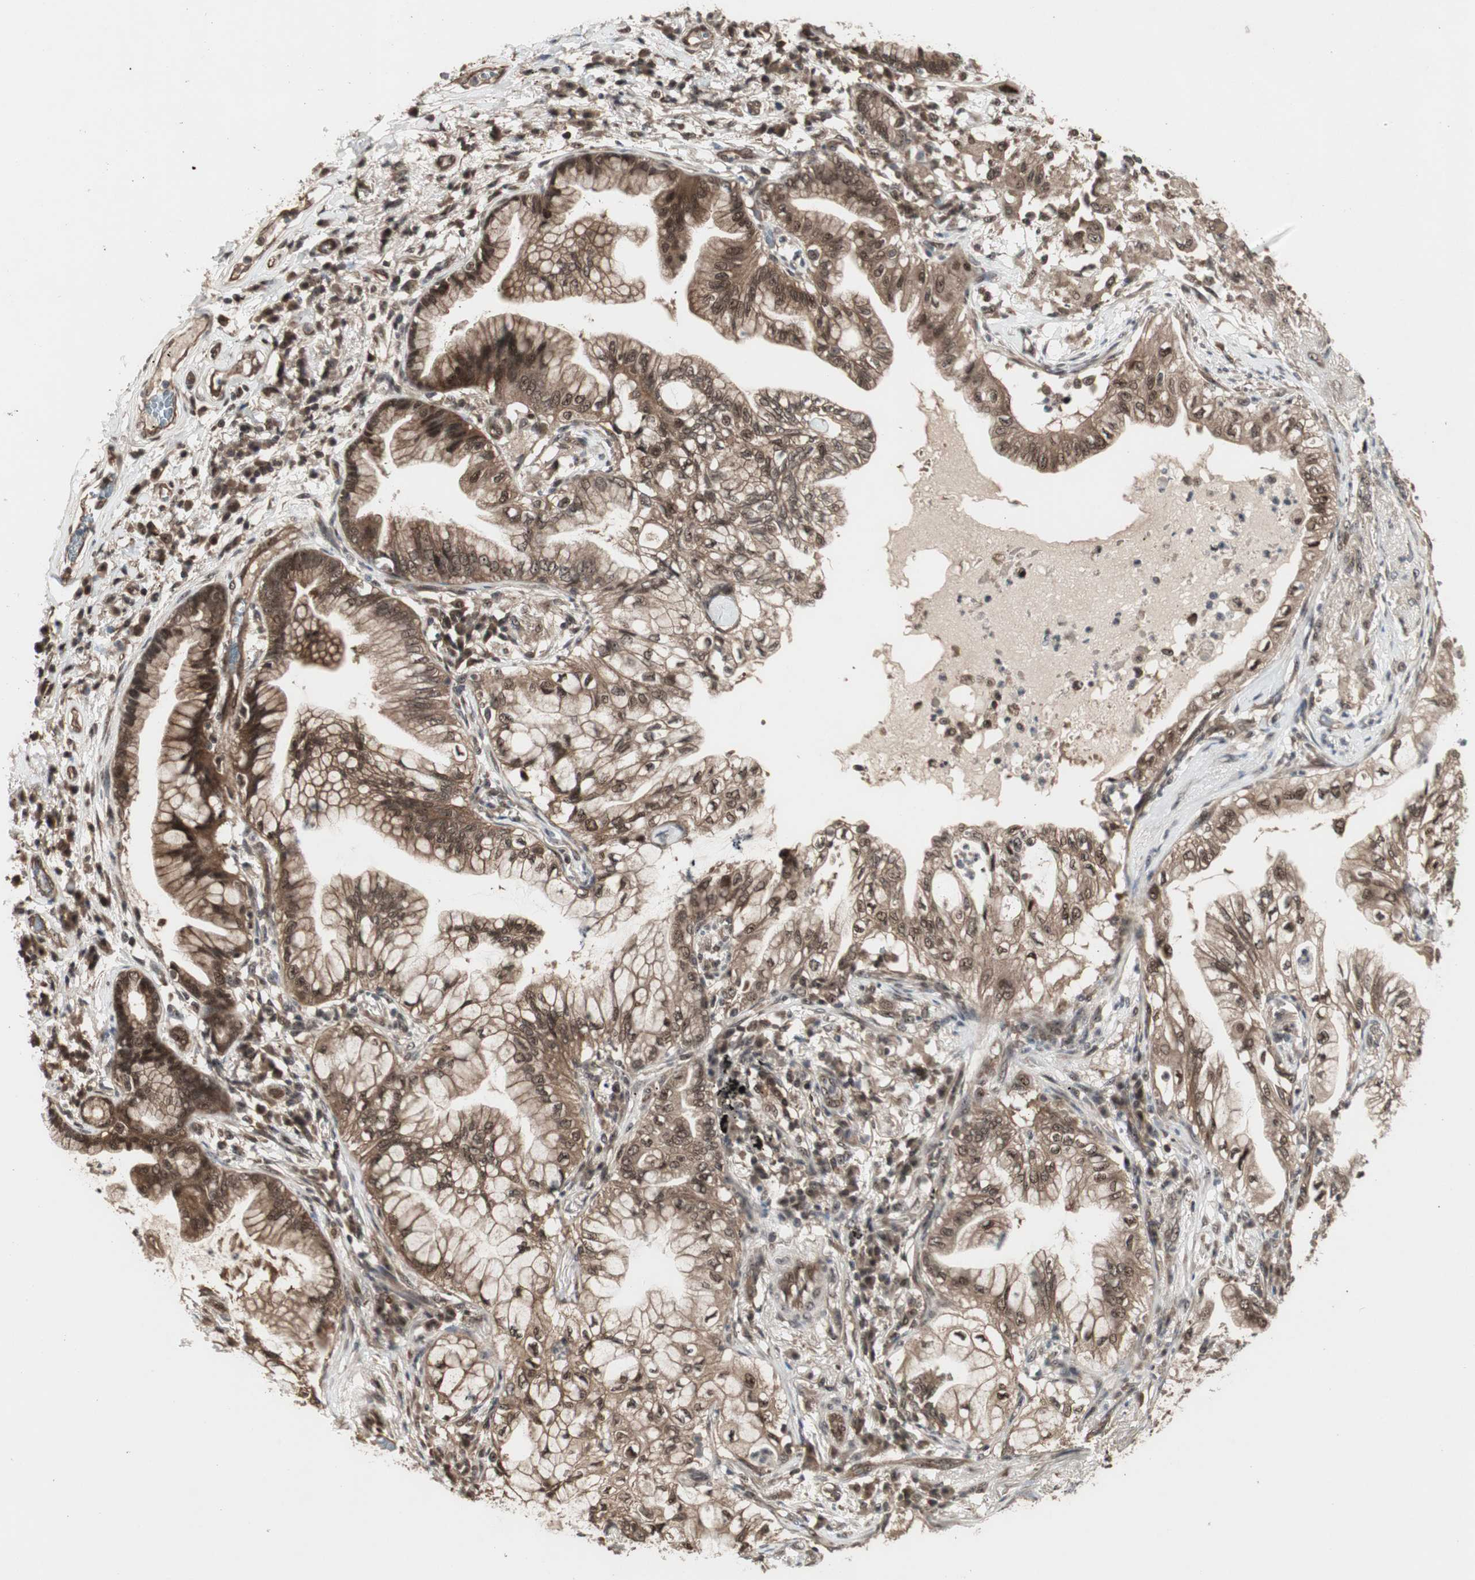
{"staining": {"intensity": "moderate", "quantity": ">75%", "location": "cytoplasmic/membranous,nuclear"}, "tissue": "lung cancer", "cell_type": "Tumor cells", "image_type": "cancer", "snomed": [{"axis": "morphology", "description": "Adenocarcinoma, NOS"}, {"axis": "topography", "description": "Lung"}], "caption": "Immunohistochemical staining of human lung cancer (adenocarcinoma) displays medium levels of moderate cytoplasmic/membranous and nuclear expression in approximately >75% of tumor cells. (brown staining indicates protein expression, while blue staining denotes nuclei).", "gene": "CSNK2B", "patient": {"sex": "female", "age": 70}}